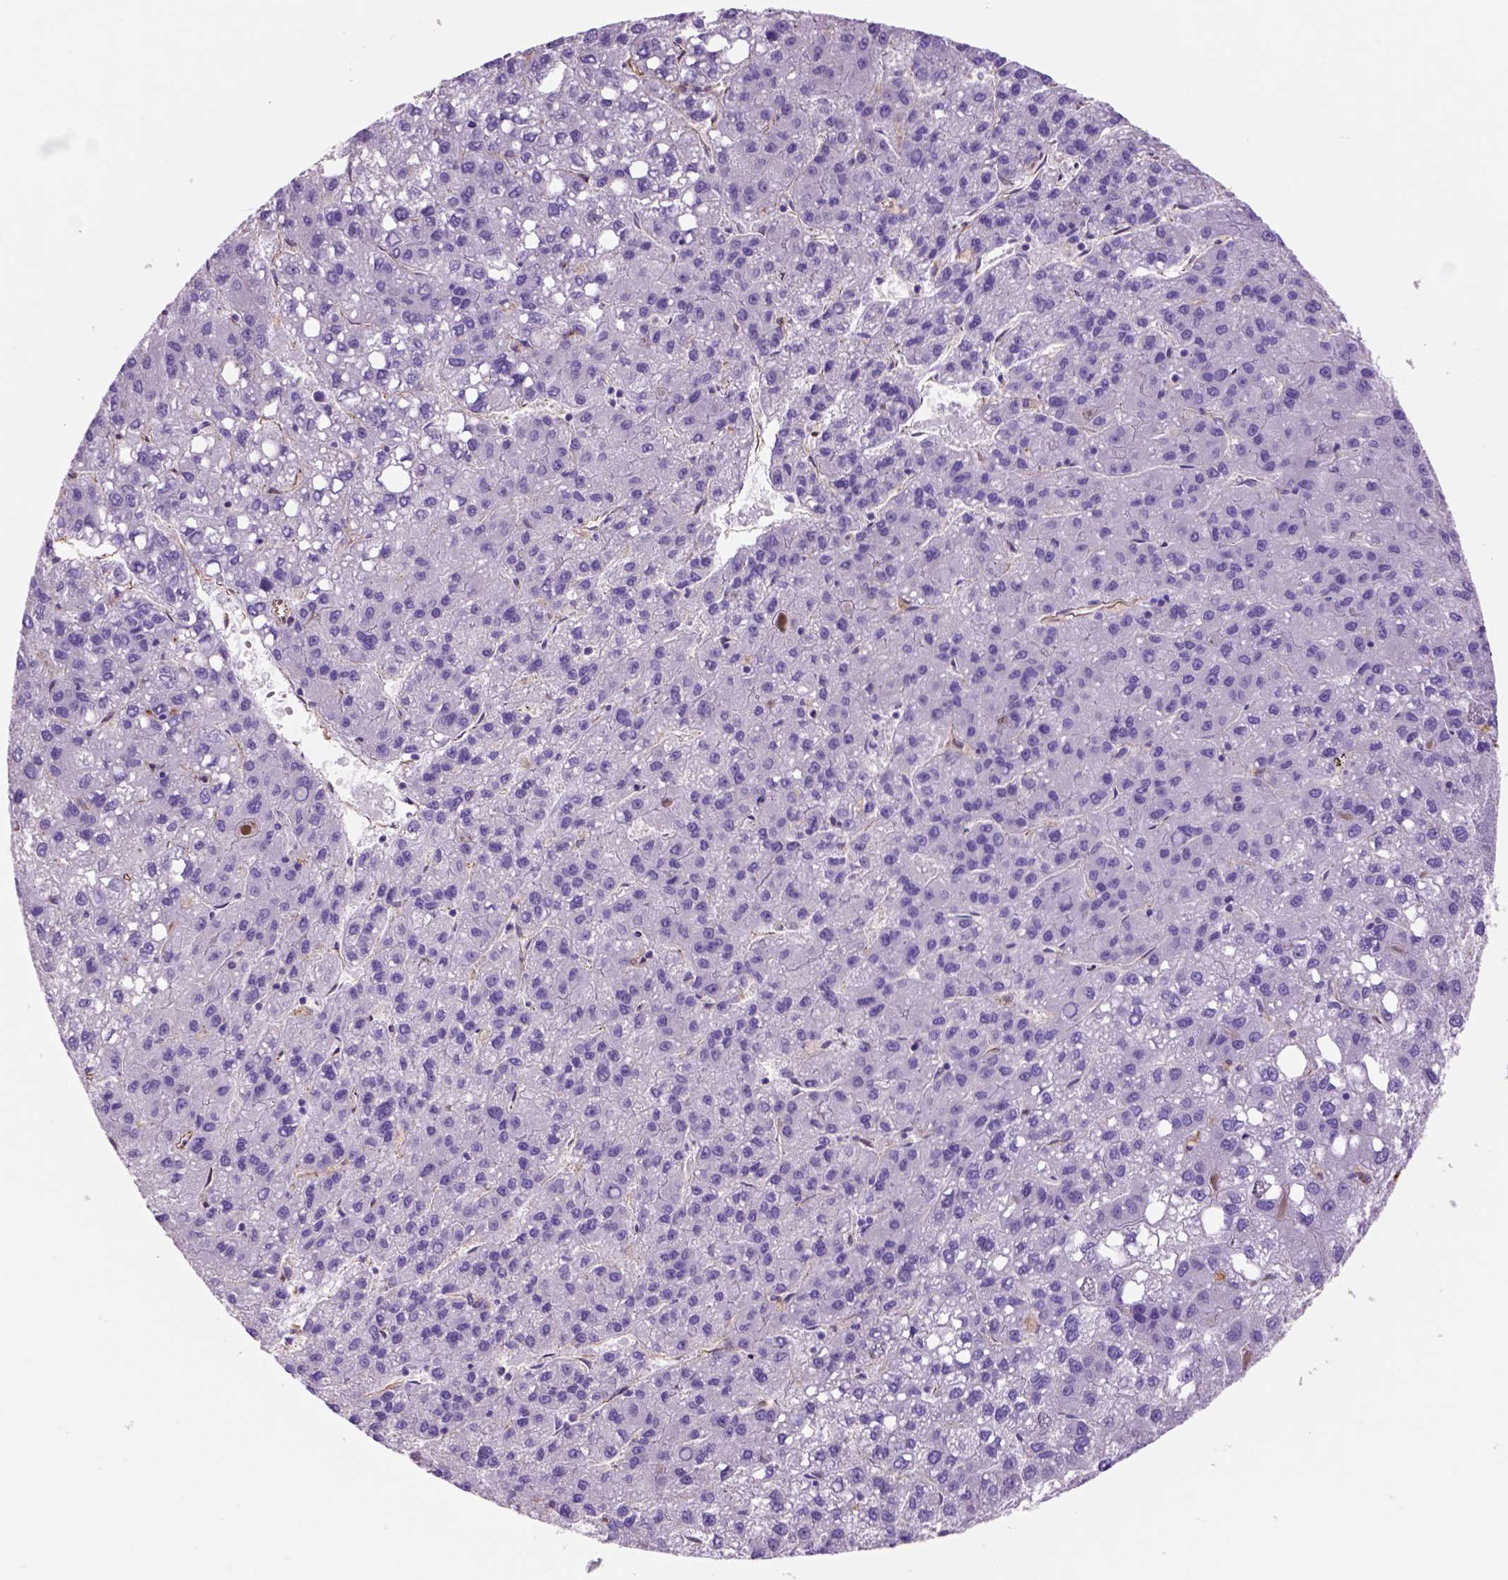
{"staining": {"intensity": "negative", "quantity": "none", "location": "none"}, "tissue": "liver cancer", "cell_type": "Tumor cells", "image_type": "cancer", "snomed": [{"axis": "morphology", "description": "Carcinoma, Hepatocellular, NOS"}, {"axis": "topography", "description": "Liver"}], "caption": "An immunohistochemistry micrograph of liver cancer (hepatocellular carcinoma) is shown. There is no staining in tumor cells of liver cancer (hepatocellular carcinoma).", "gene": "ZZZ3", "patient": {"sex": "female", "age": 82}}